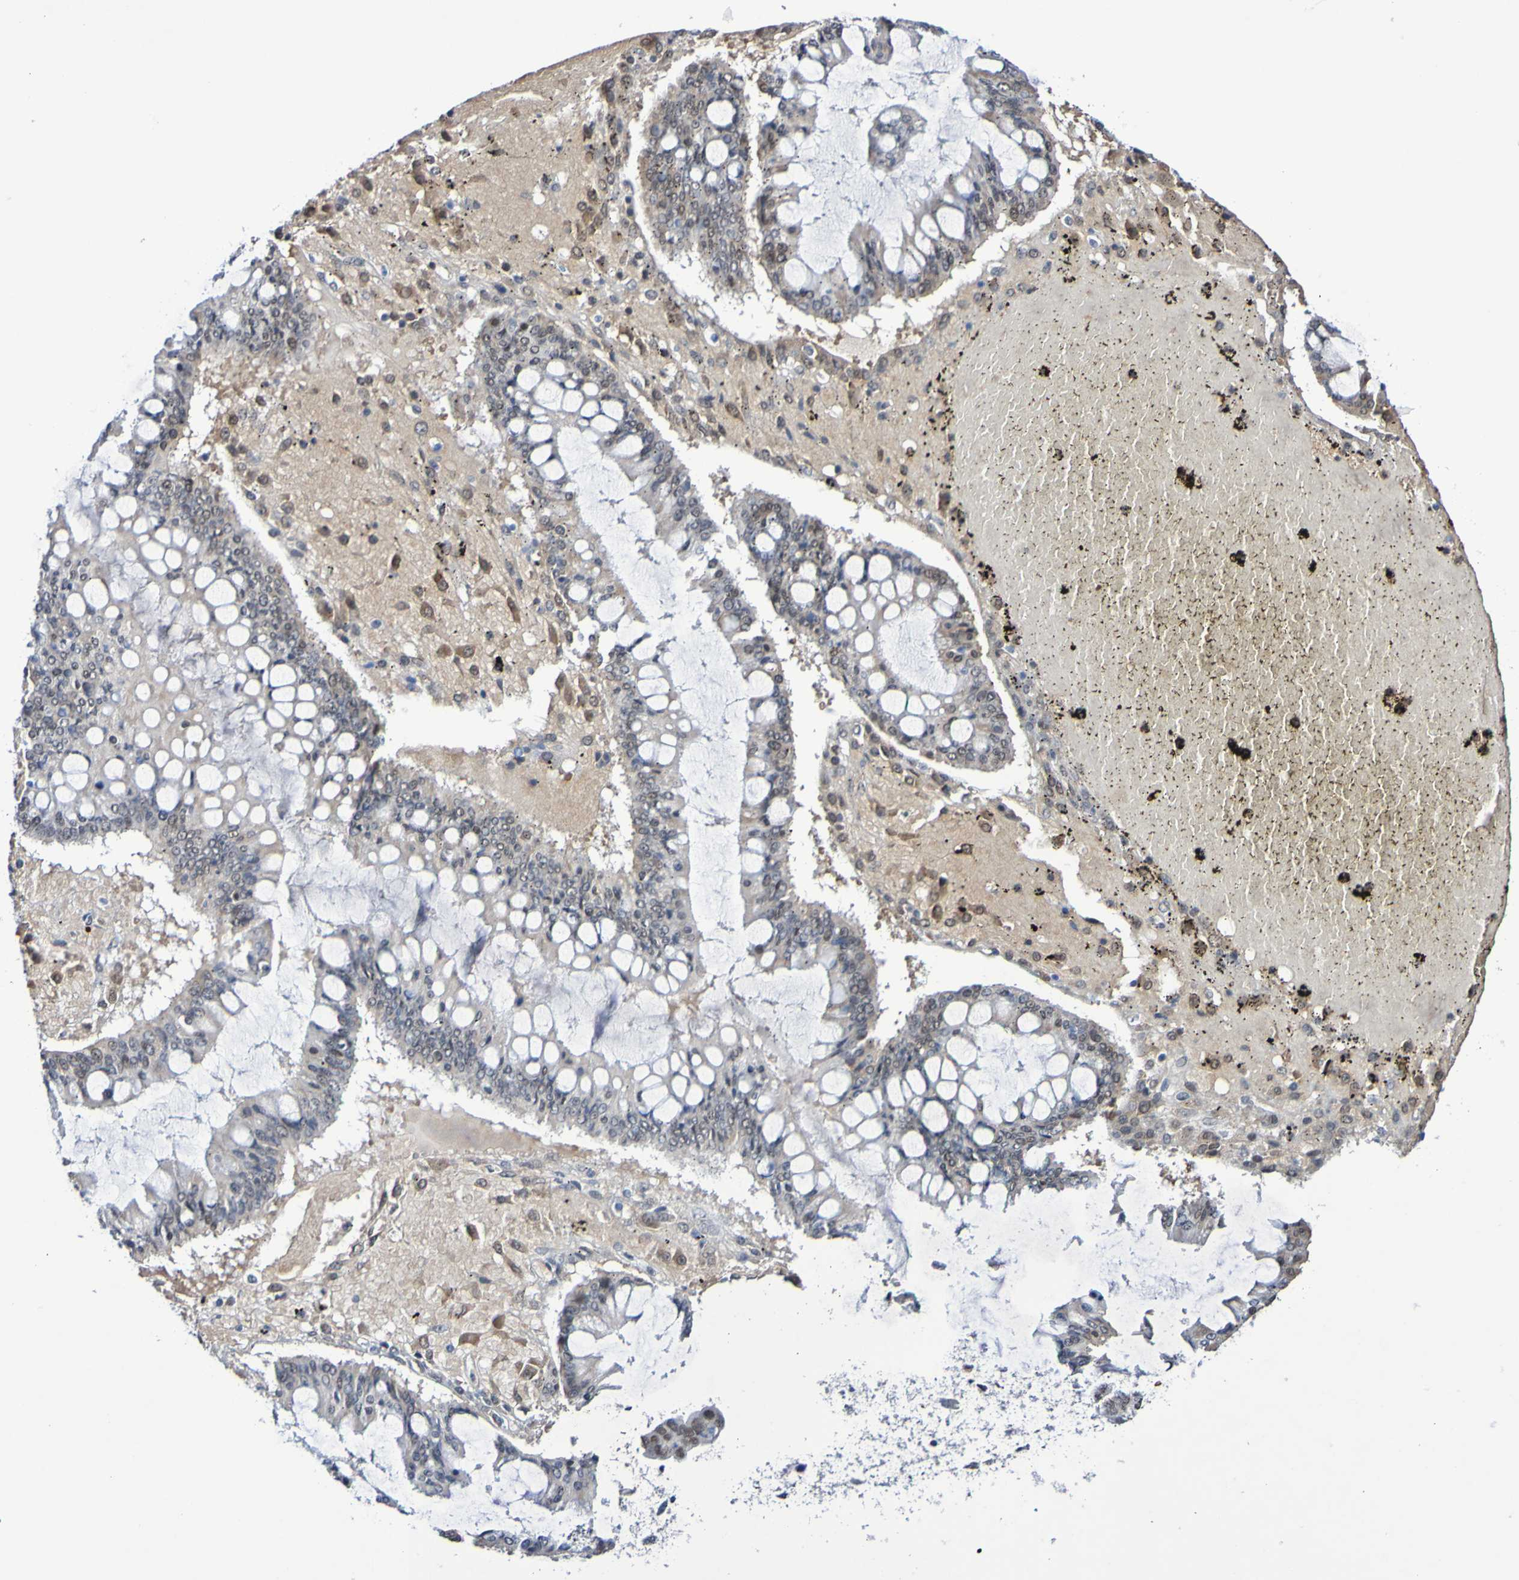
{"staining": {"intensity": "moderate", "quantity": "25%-75%", "location": "nuclear"}, "tissue": "ovarian cancer", "cell_type": "Tumor cells", "image_type": "cancer", "snomed": [{"axis": "morphology", "description": "Cystadenocarcinoma, mucinous, NOS"}, {"axis": "topography", "description": "Ovary"}], "caption": "Protein analysis of ovarian cancer tissue reveals moderate nuclear expression in about 25%-75% of tumor cells.", "gene": "PCGF1", "patient": {"sex": "female", "age": 73}}